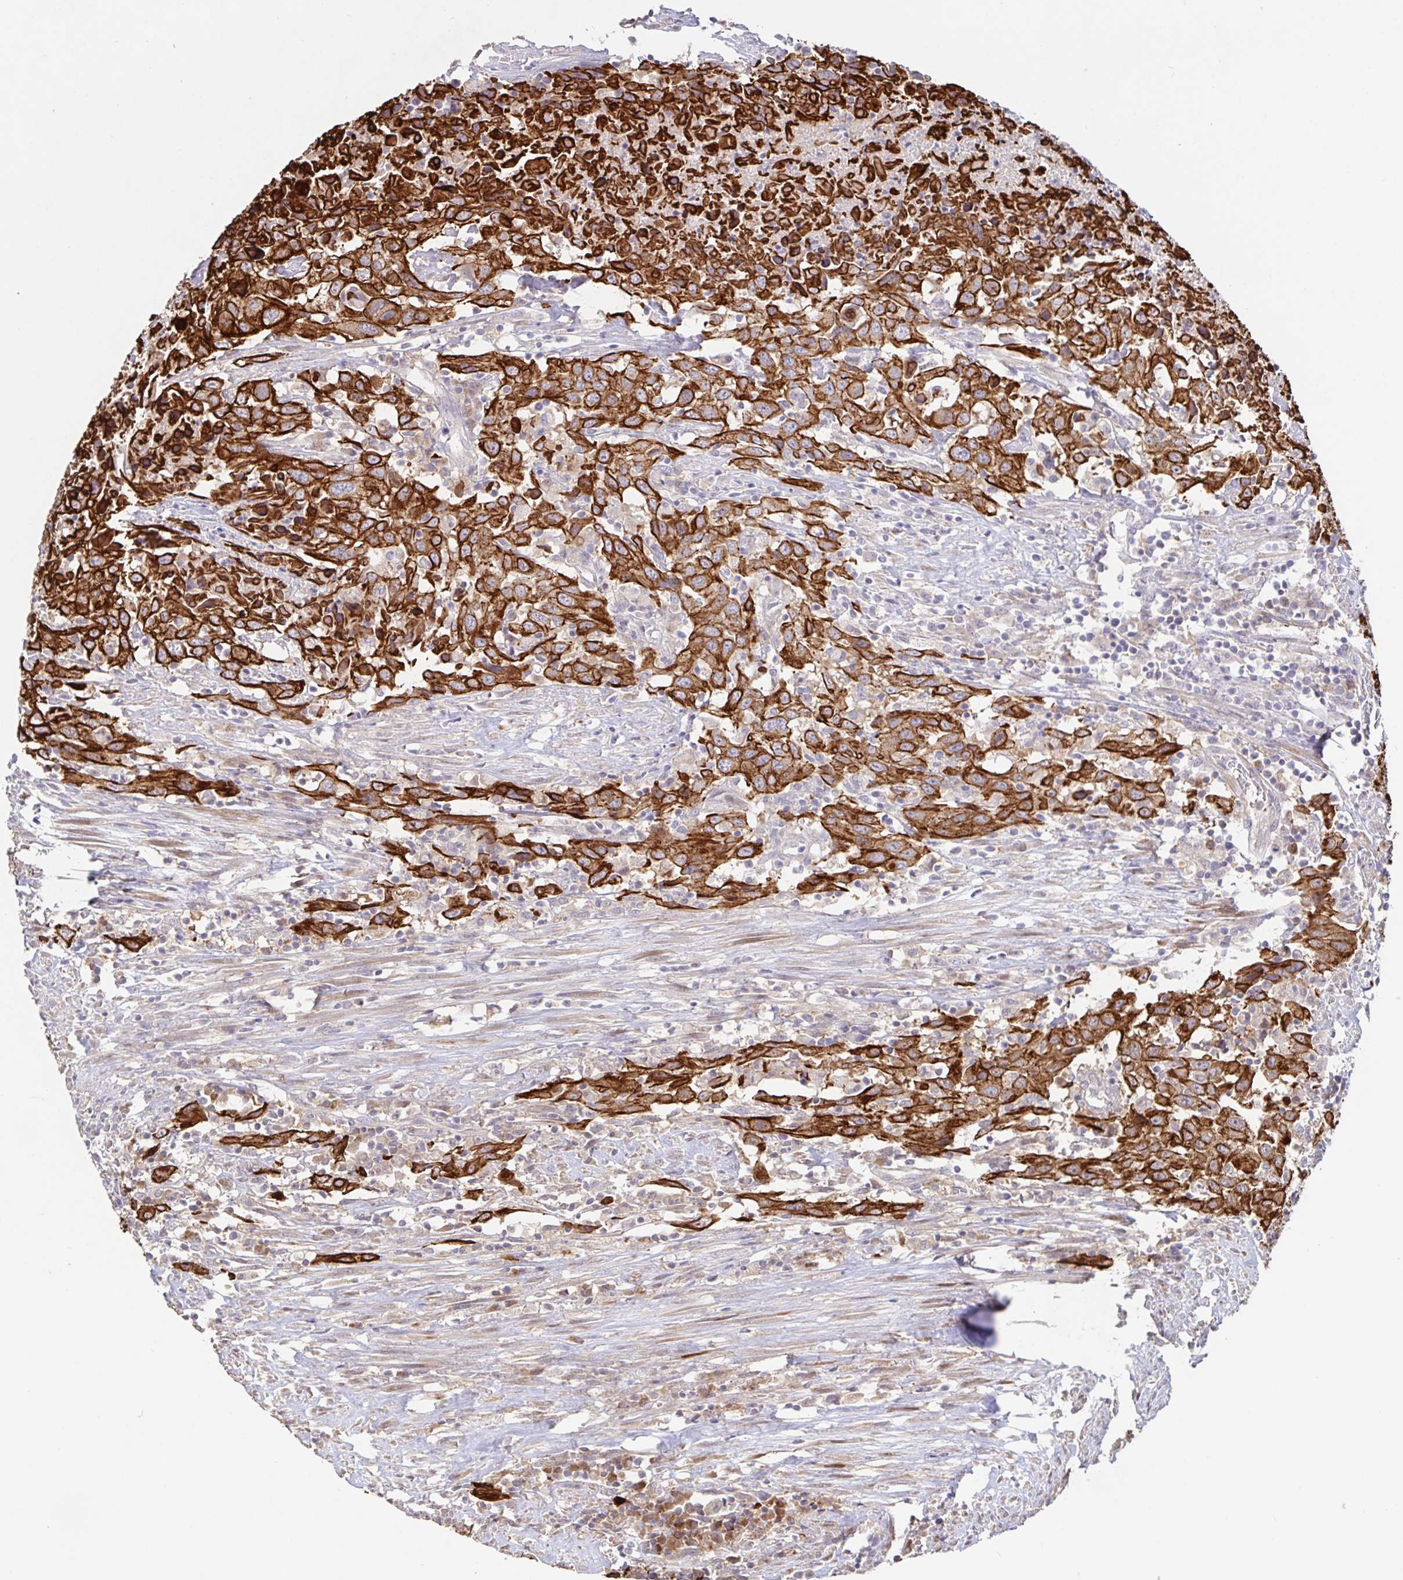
{"staining": {"intensity": "strong", "quantity": ">75%", "location": "cytoplasmic/membranous"}, "tissue": "urothelial cancer", "cell_type": "Tumor cells", "image_type": "cancer", "snomed": [{"axis": "morphology", "description": "Urothelial carcinoma, High grade"}, {"axis": "topography", "description": "Urinary bladder"}], "caption": "Protein analysis of urothelial carcinoma (high-grade) tissue shows strong cytoplasmic/membranous positivity in about >75% of tumor cells. Nuclei are stained in blue.", "gene": "AACS", "patient": {"sex": "male", "age": 61}}